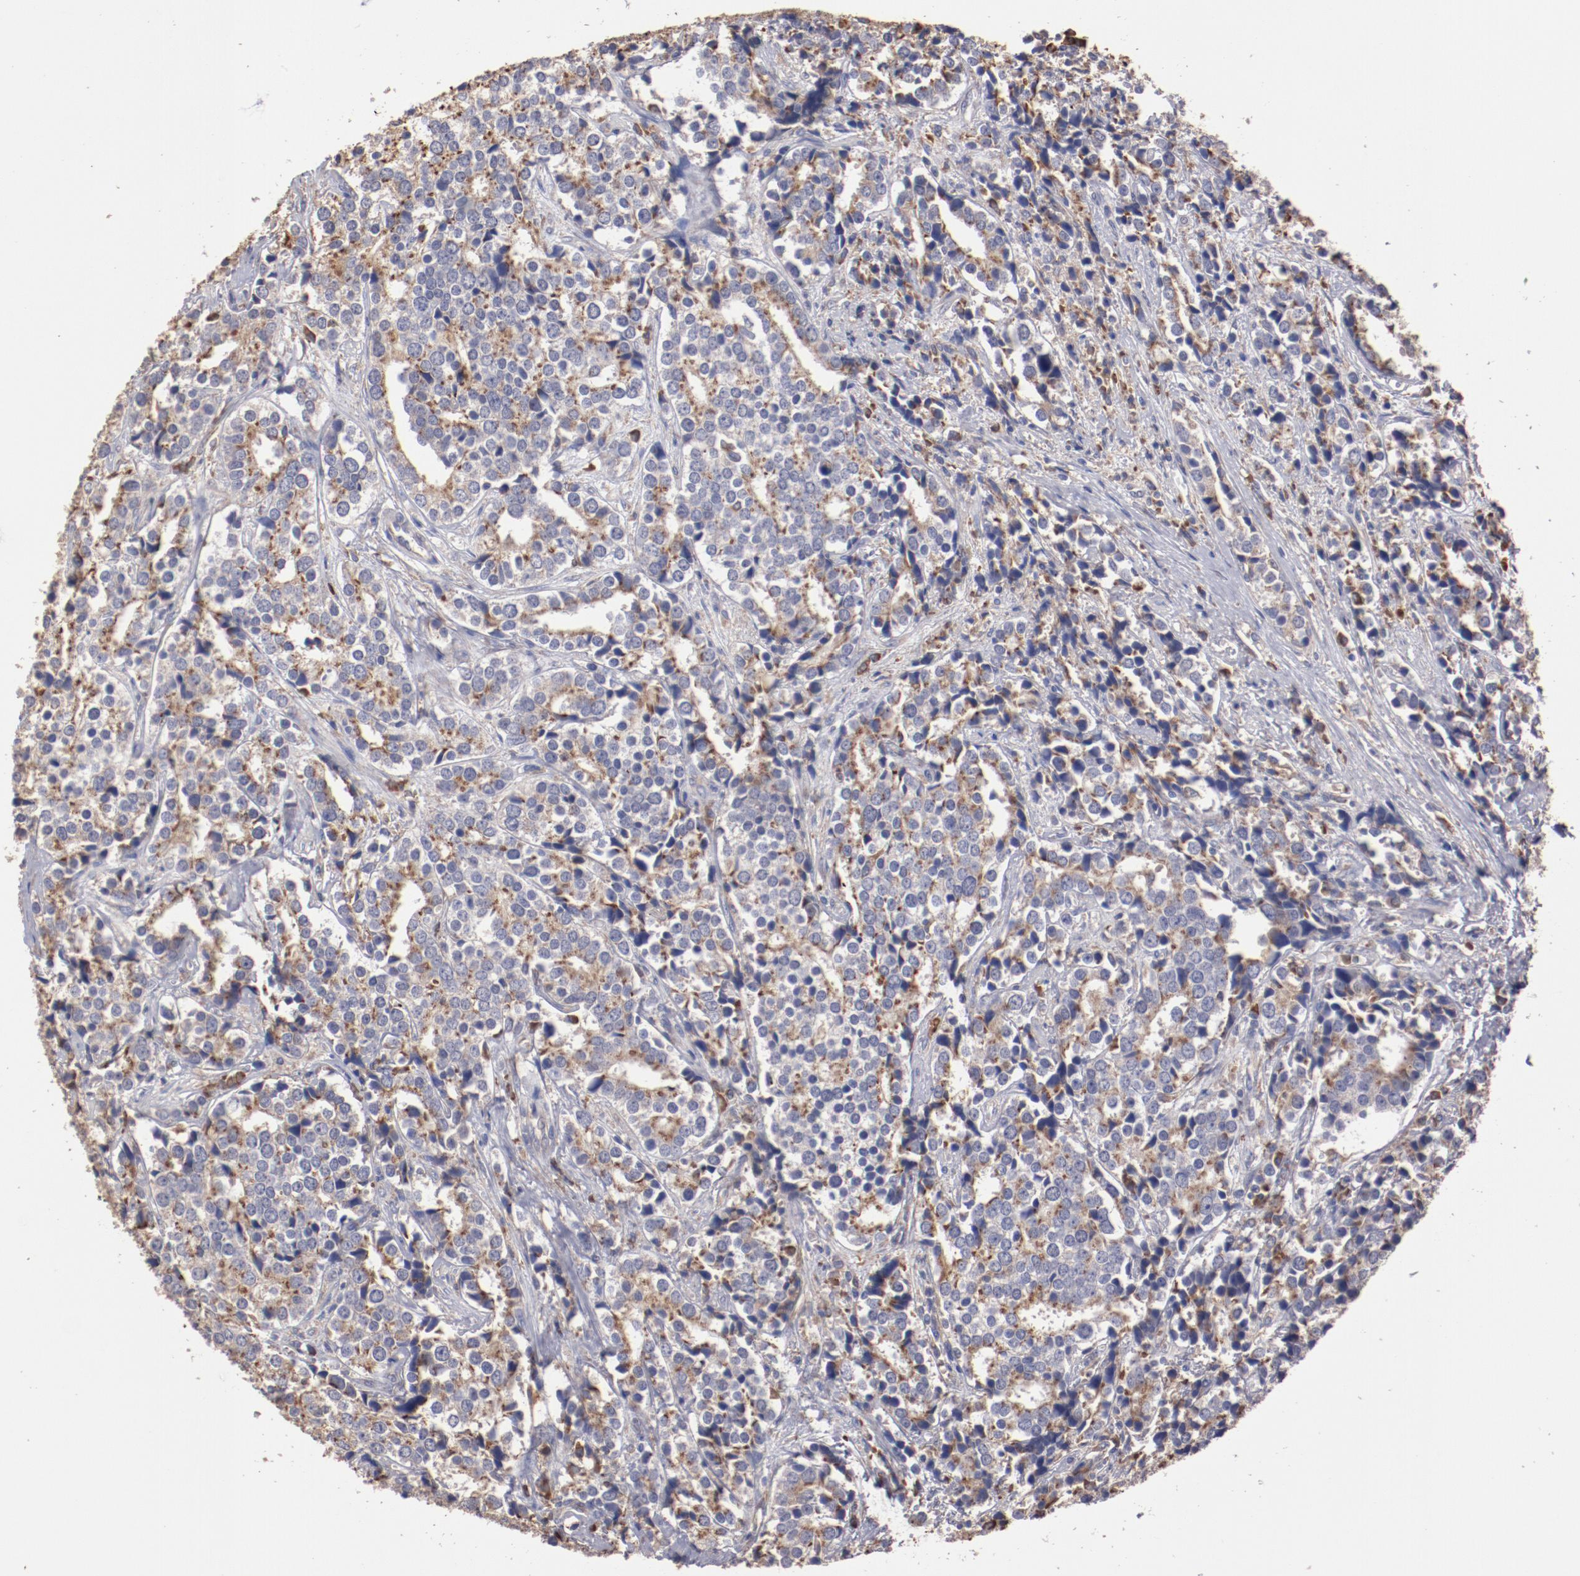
{"staining": {"intensity": "weak", "quantity": "25%-75%", "location": "cytoplasmic/membranous"}, "tissue": "prostate cancer", "cell_type": "Tumor cells", "image_type": "cancer", "snomed": [{"axis": "morphology", "description": "Adenocarcinoma, High grade"}, {"axis": "topography", "description": "Prostate"}], "caption": "Immunohistochemistry micrograph of human adenocarcinoma (high-grade) (prostate) stained for a protein (brown), which displays low levels of weak cytoplasmic/membranous expression in about 25%-75% of tumor cells.", "gene": "NFKBIE", "patient": {"sex": "male", "age": 71}}